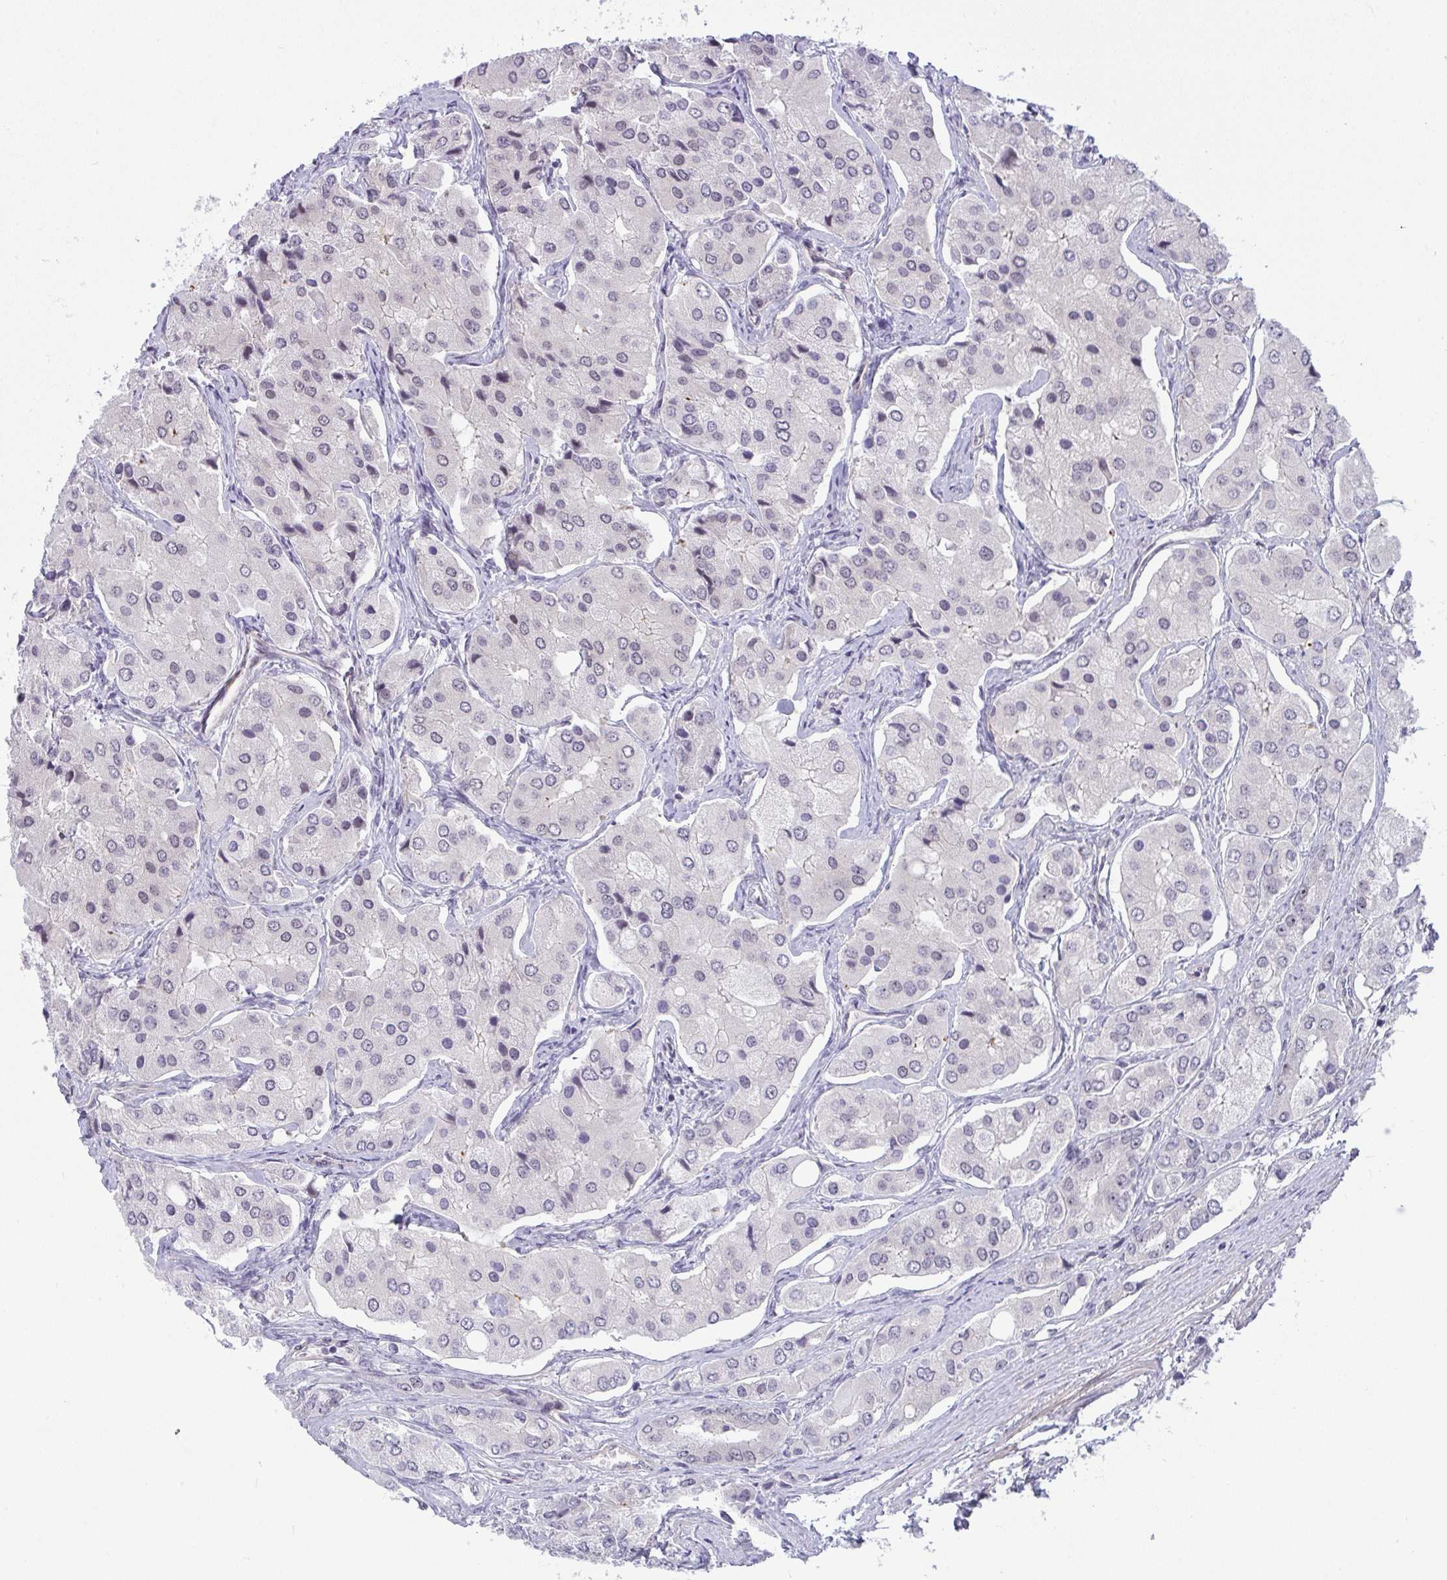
{"staining": {"intensity": "negative", "quantity": "none", "location": "none"}, "tissue": "prostate cancer", "cell_type": "Tumor cells", "image_type": "cancer", "snomed": [{"axis": "morphology", "description": "Adenocarcinoma, Low grade"}, {"axis": "topography", "description": "Prostate"}], "caption": "This is a image of IHC staining of low-grade adenocarcinoma (prostate), which shows no positivity in tumor cells.", "gene": "DZIP1", "patient": {"sex": "male", "age": 69}}